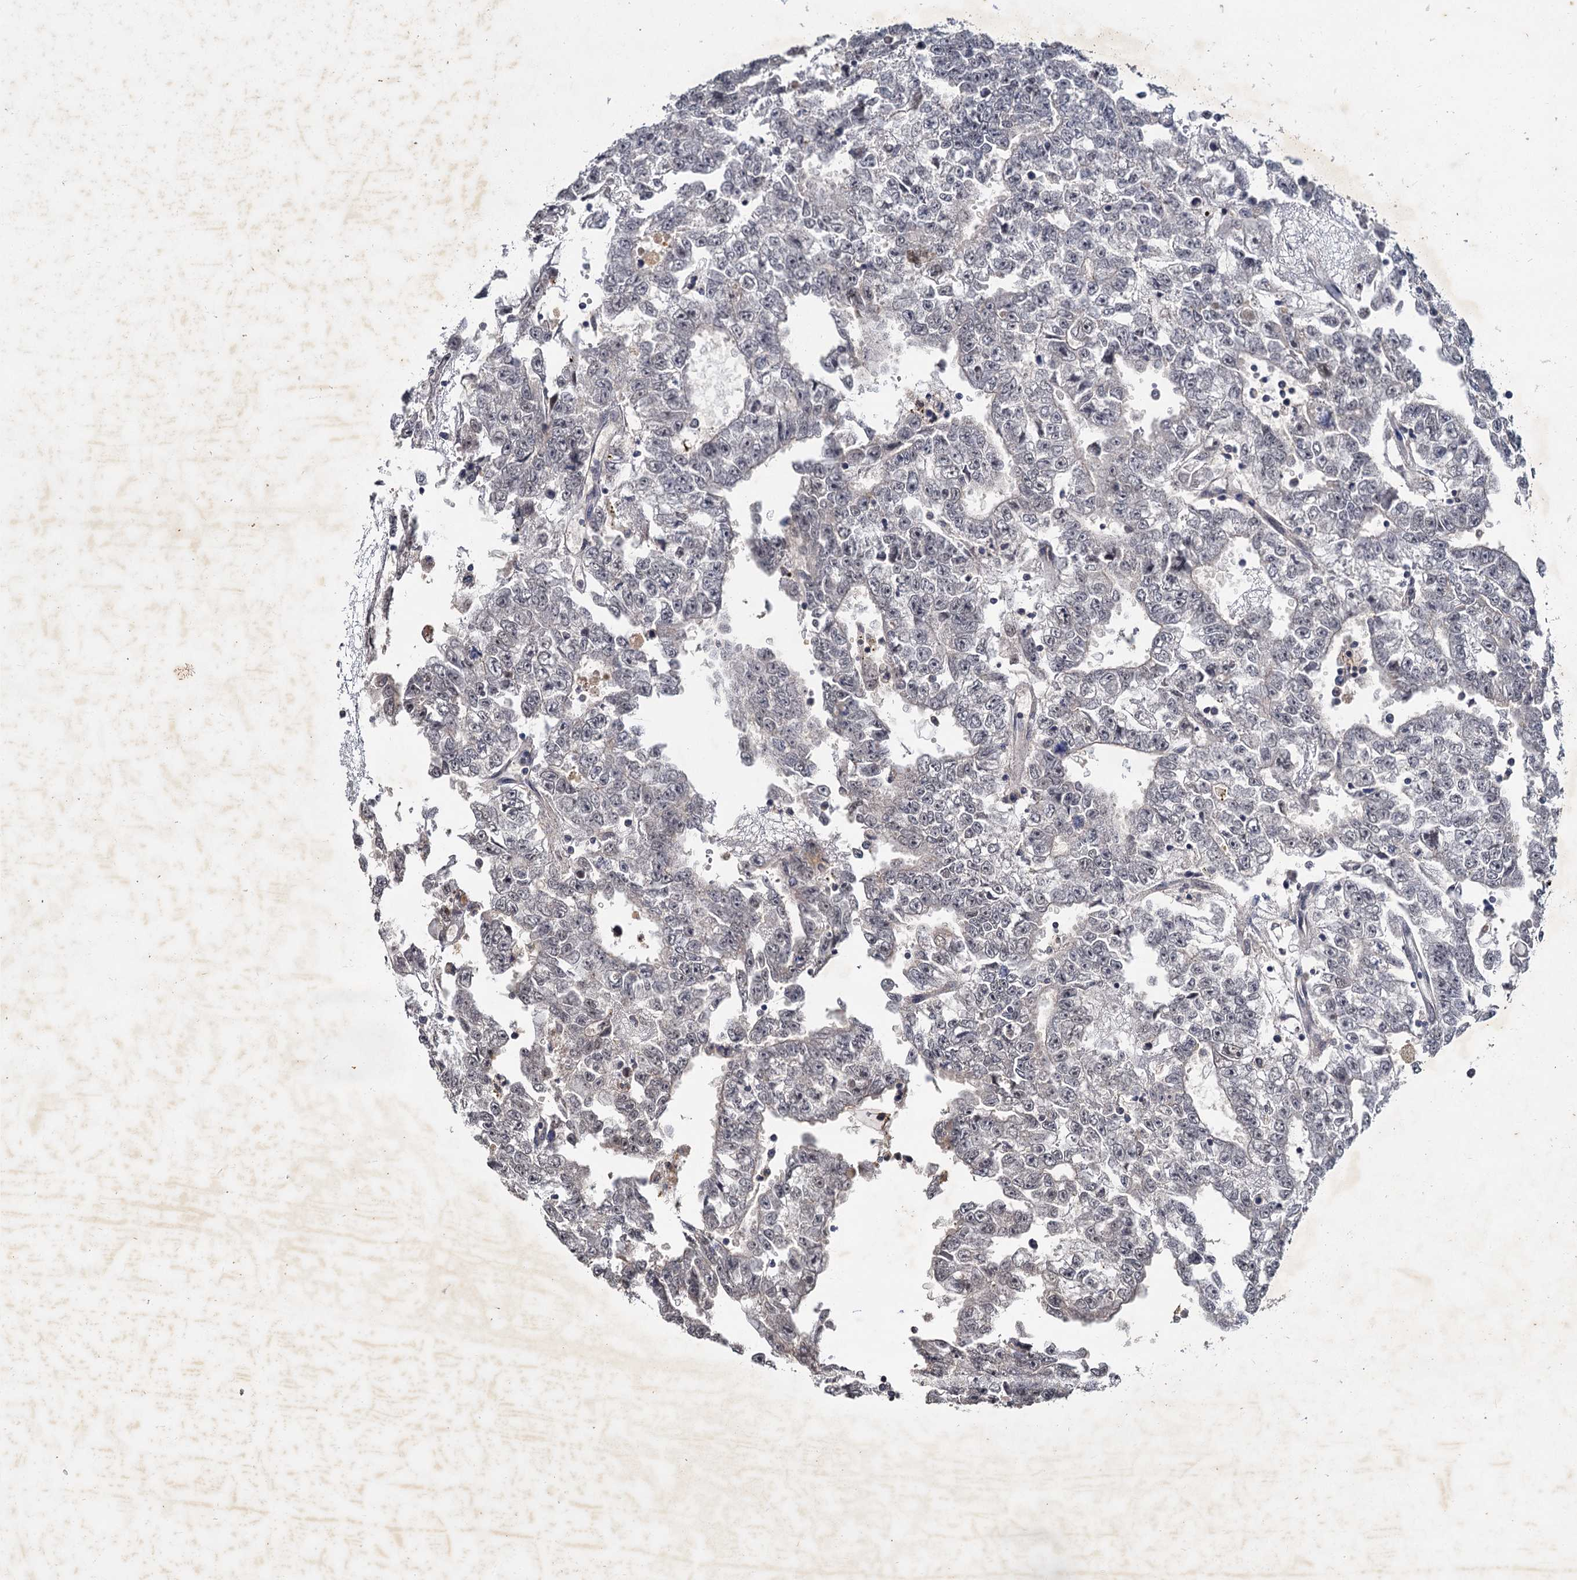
{"staining": {"intensity": "negative", "quantity": "none", "location": "none"}, "tissue": "testis cancer", "cell_type": "Tumor cells", "image_type": "cancer", "snomed": [{"axis": "morphology", "description": "Carcinoma, Embryonal, NOS"}, {"axis": "topography", "description": "Testis"}], "caption": "This is a micrograph of immunohistochemistry staining of testis cancer, which shows no expression in tumor cells.", "gene": "MUCL1", "patient": {"sex": "male", "age": 25}}